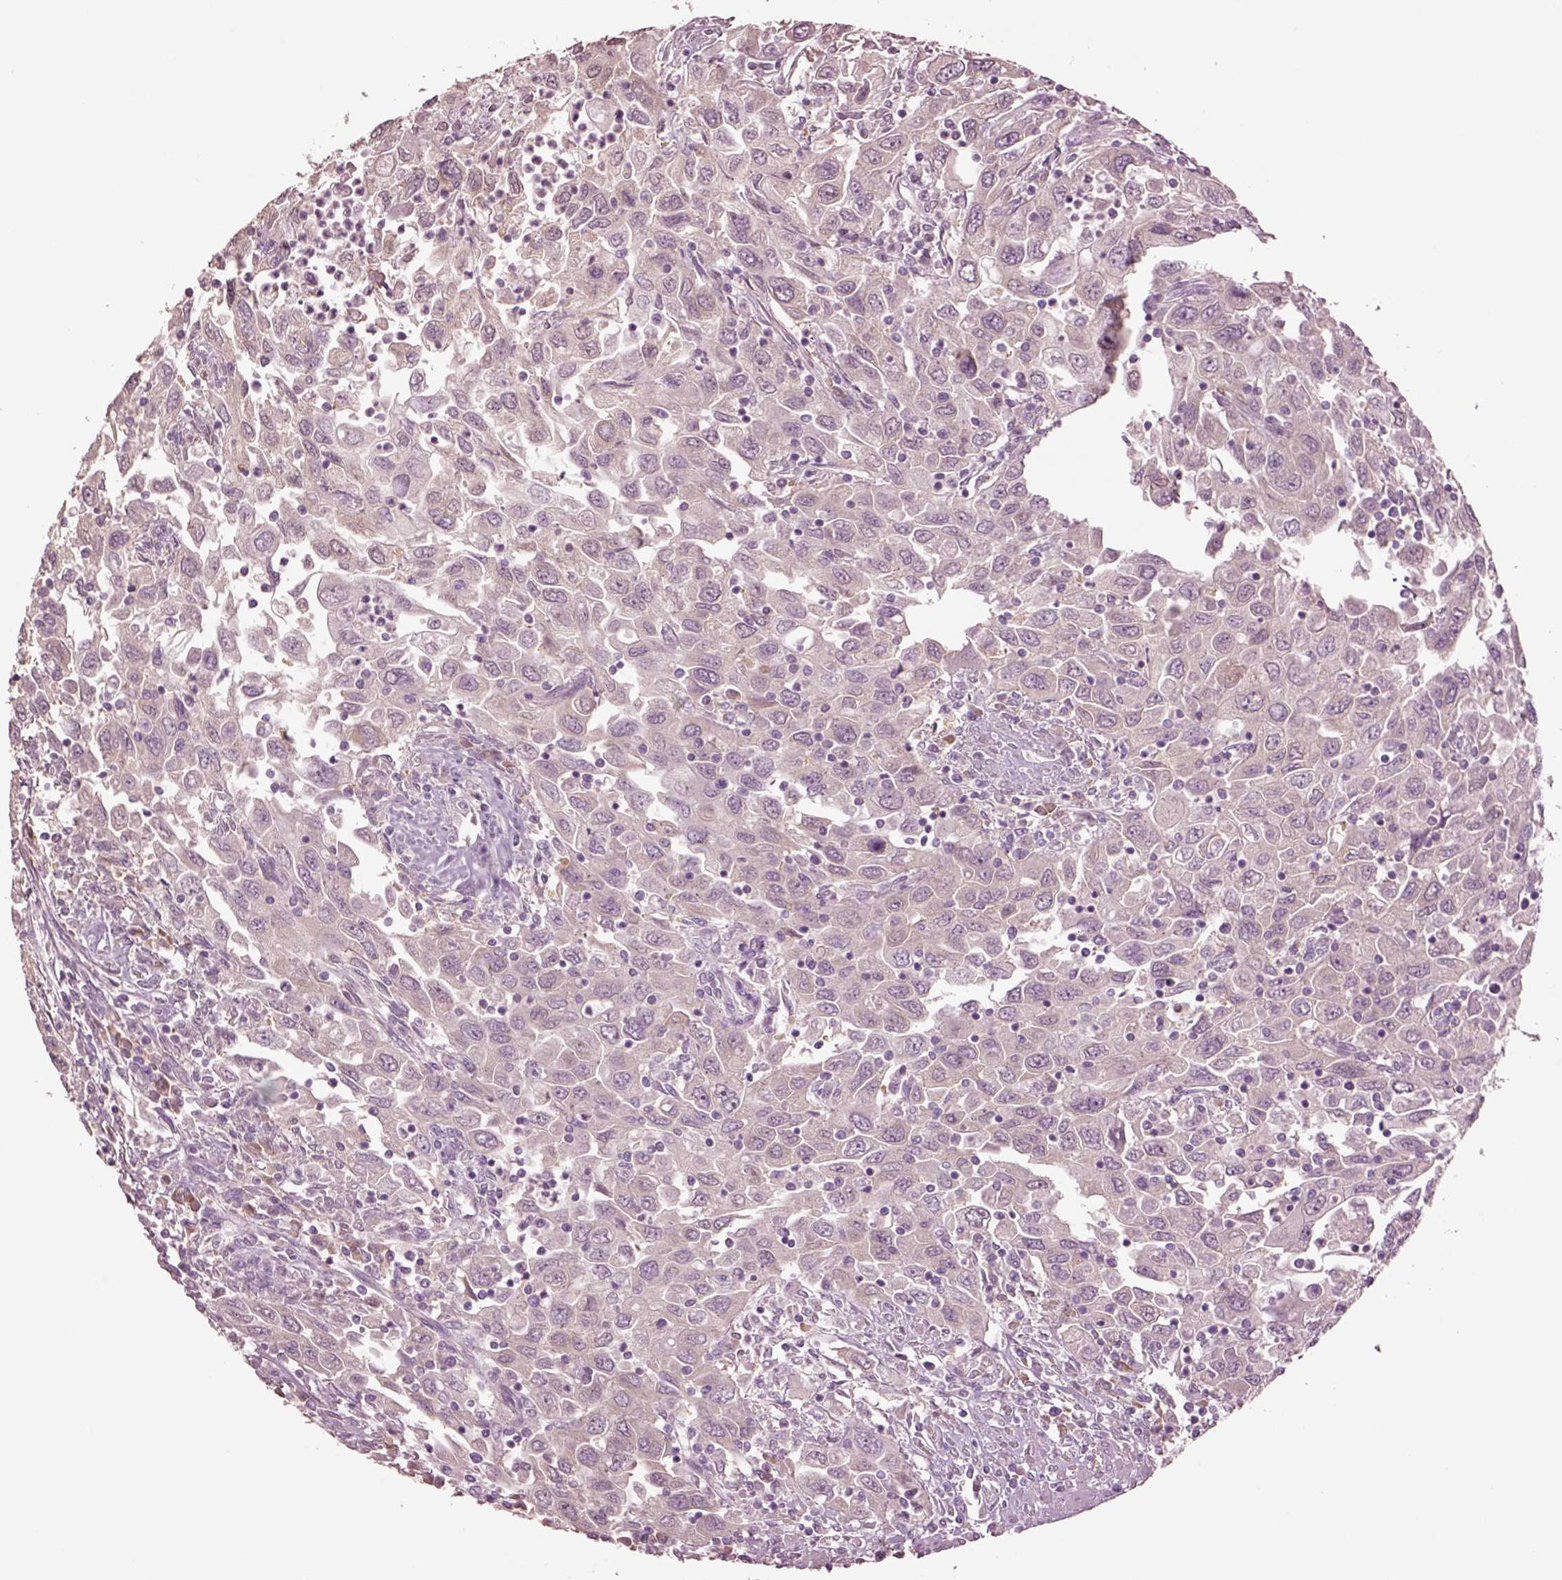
{"staining": {"intensity": "negative", "quantity": "none", "location": "none"}, "tissue": "urothelial cancer", "cell_type": "Tumor cells", "image_type": "cancer", "snomed": [{"axis": "morphology", "description": "Urothelial carcinoma, High grade"}, {"axis": "topography", "description": "Urinary bladder"}], "caption": "Urothelial carcinoma (high-grade) was stained to show a protein in brown. There is no significant positivity in tumor cells. Brightfield microscopy of IHC stained with DAB (brown) and hematoxylin (blue), captured at high magnification.", "gene": "CLPSL1", "patient": {"sex": "male", "age": 76}}